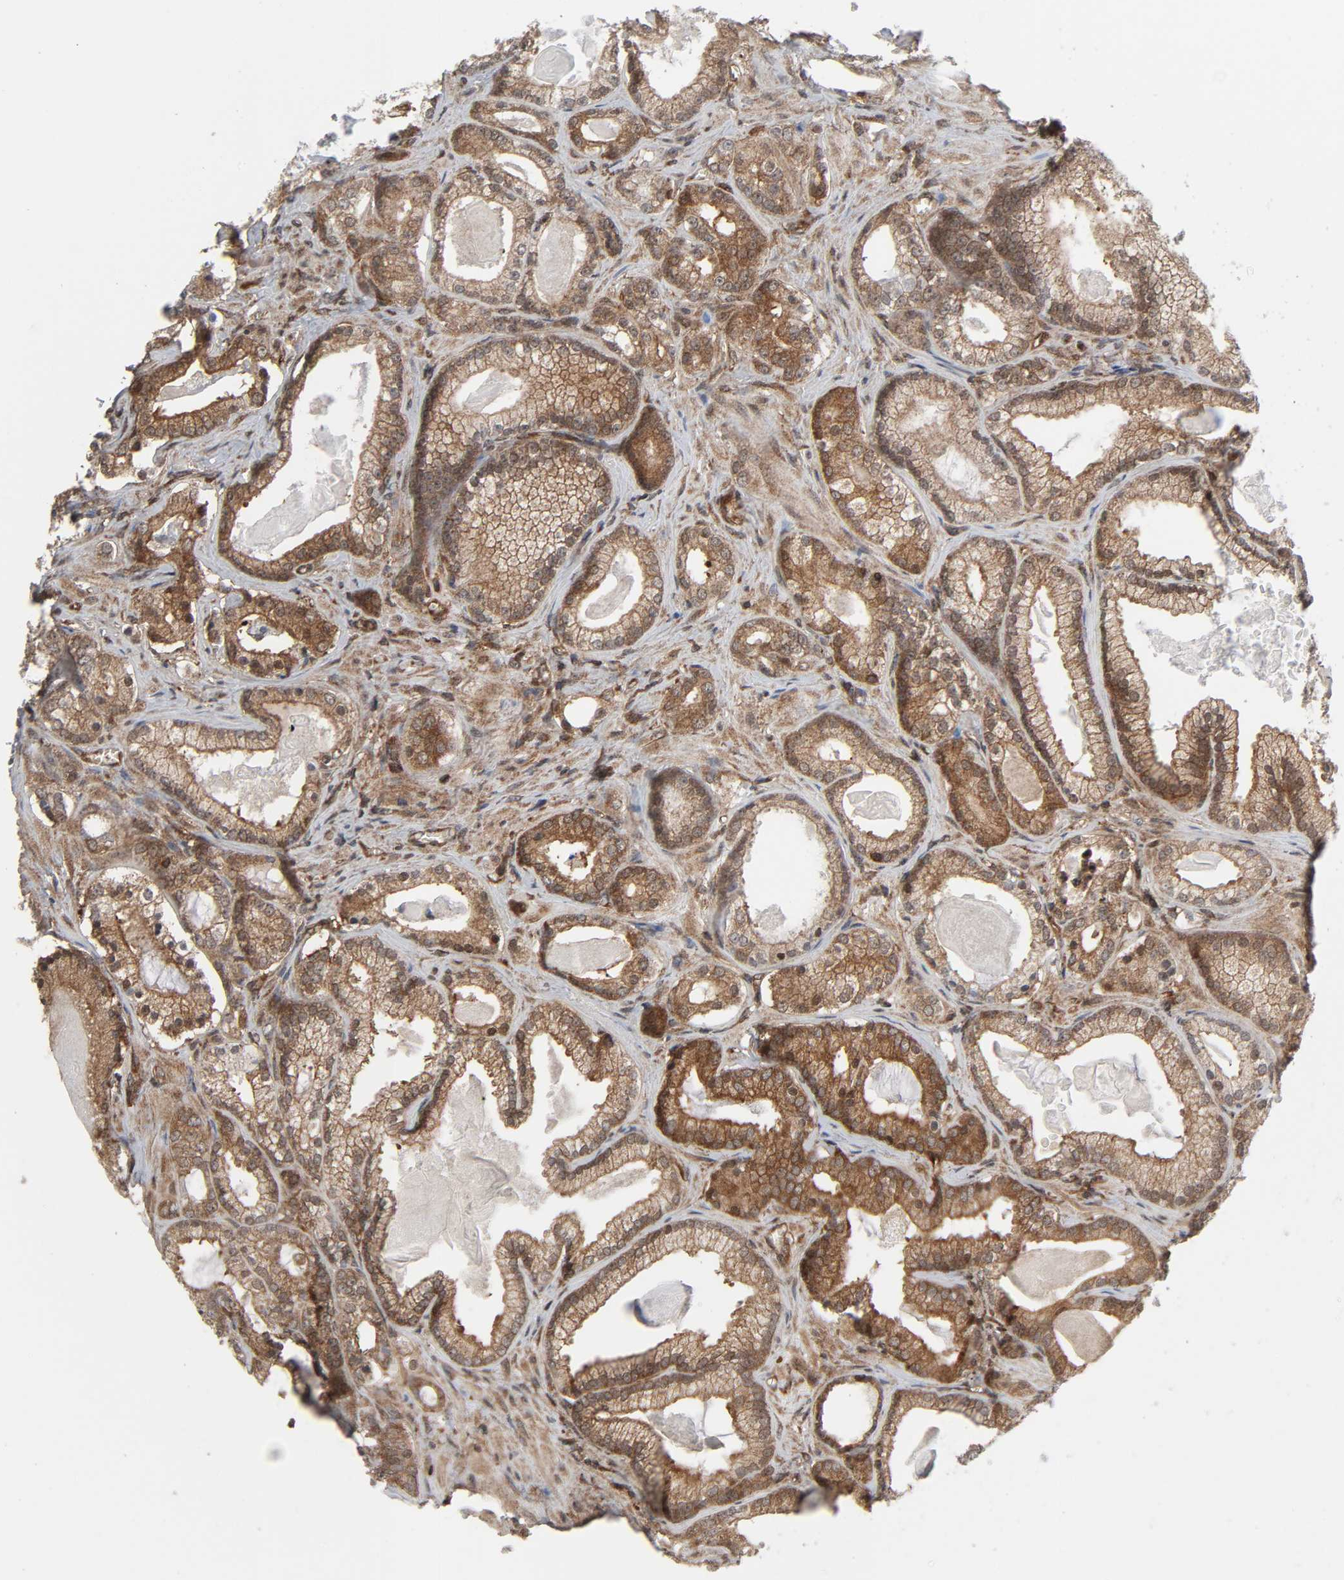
{"staining": {"intensity": "moderate", "quantity": ">75%", "location": "cytoplasmic/membranous"}, "tissue": "prostate cancer", "cell_type": "Tumor cells", "image_type": "cancer", "snomed": [{"axis": "morphology", "description": "Adenocarcinoma, Low grade"}, {"axis": "topography", "description": "Prostate"}], "caption": "Low-grade adenocarcinoma (prostate) was stained to show a protein in brown. There is medium levels of moderate cytoplasmic/membranous staining in approximately >75% of tumor cells.", "gene": "GSK3A", "patient": {"sex": "male", "age": 59}}